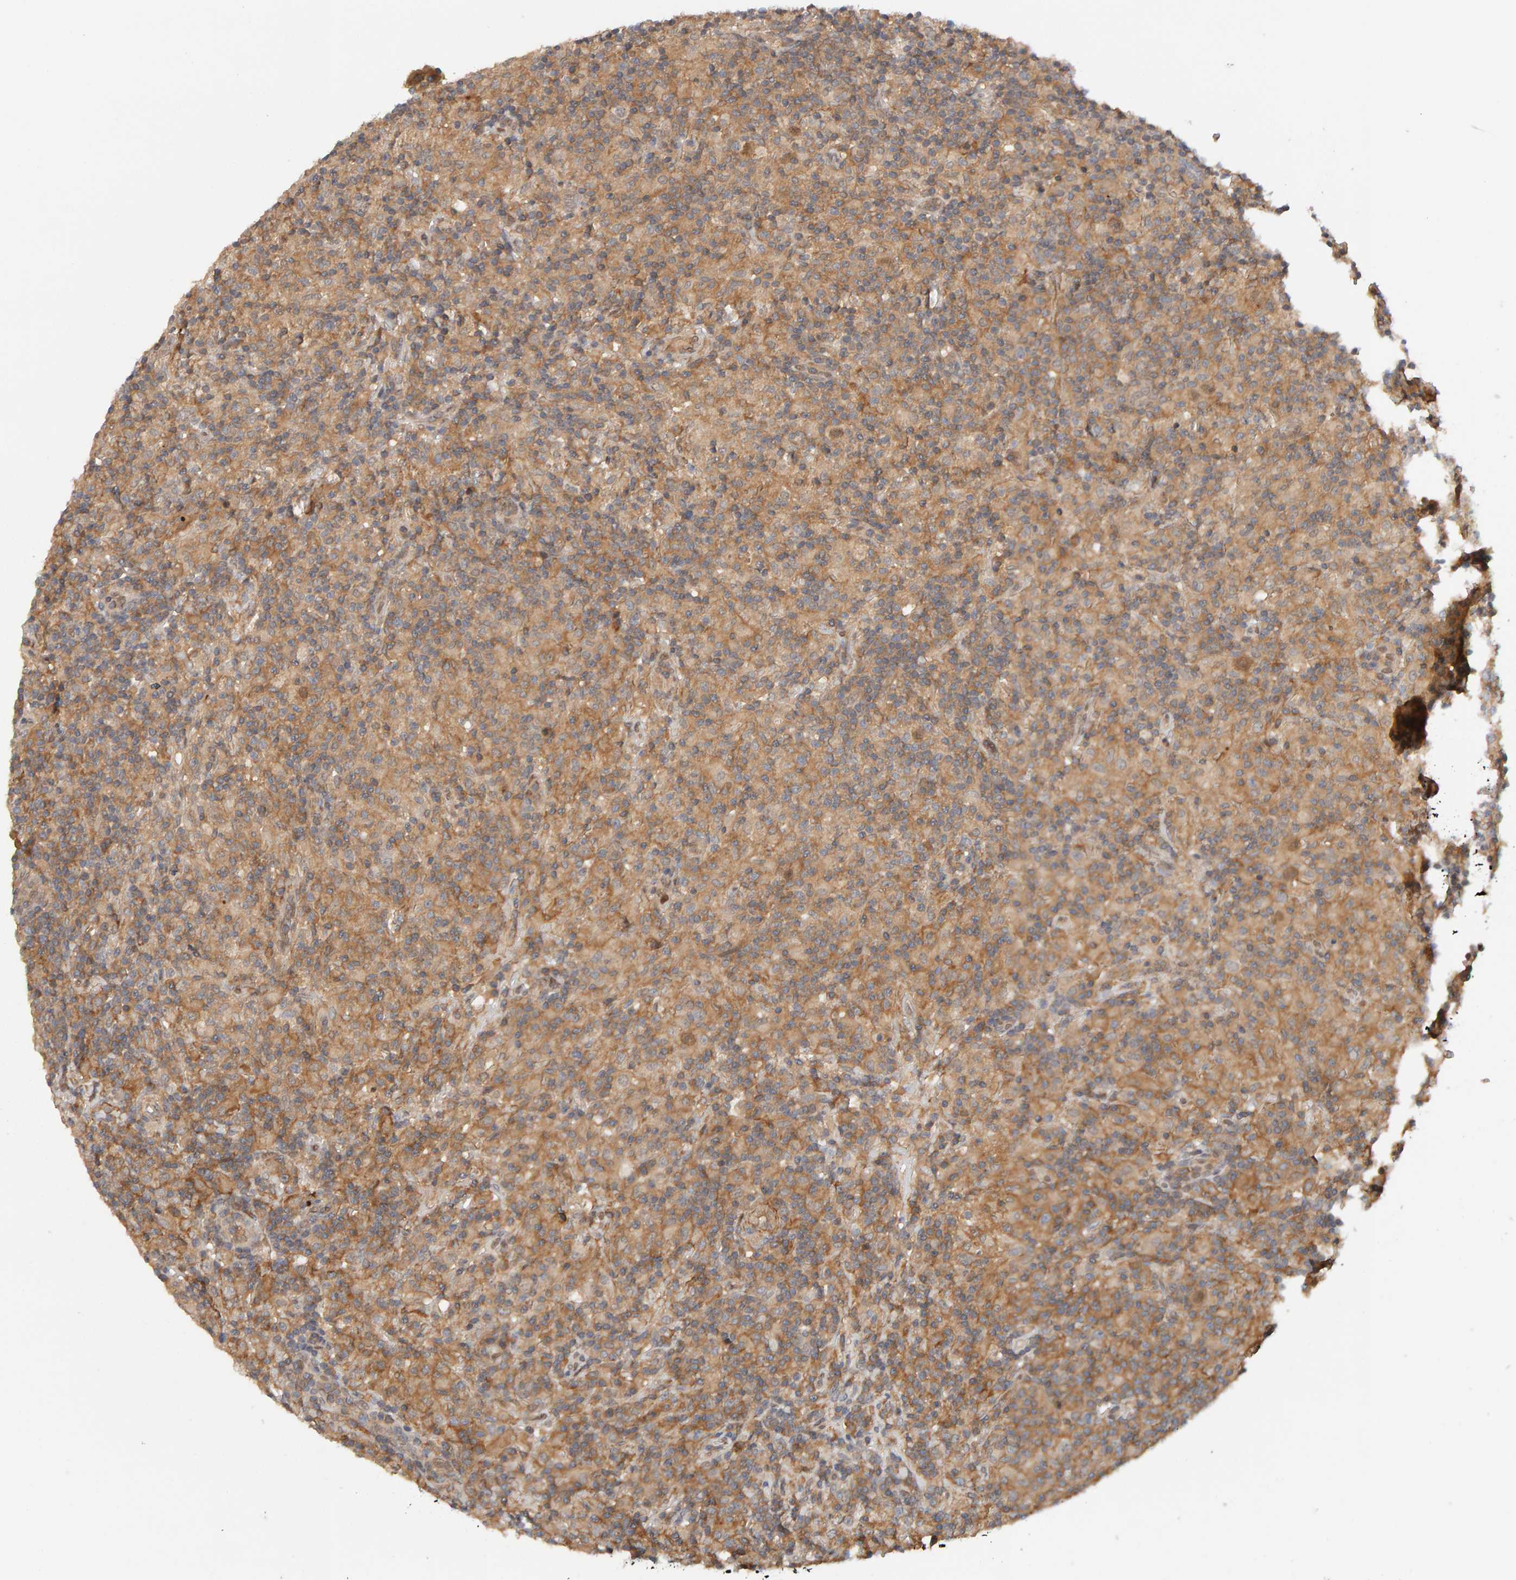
{"staining": {"intensity": "moderate", "quantity": "25%-75%", "location": "cytoplasmic/membranous"}, "tissue": "lymphoma", "cell_type": "Tumor cells", "image_type": "cancer", "snomed": [{"axis": "morphology", "description": "Hodgkin's disease, NOS"}, {"axis": "topography", "description": "Lymph node"}], "caption": "Moderate cytoplasmic/membranous staining for a protein is seen in about 25%-75% of tumor cells of lymphoma using immunohistochemistry.", "gene": "NUDCD1", "patient": {"sex": "male", "age": 70}}